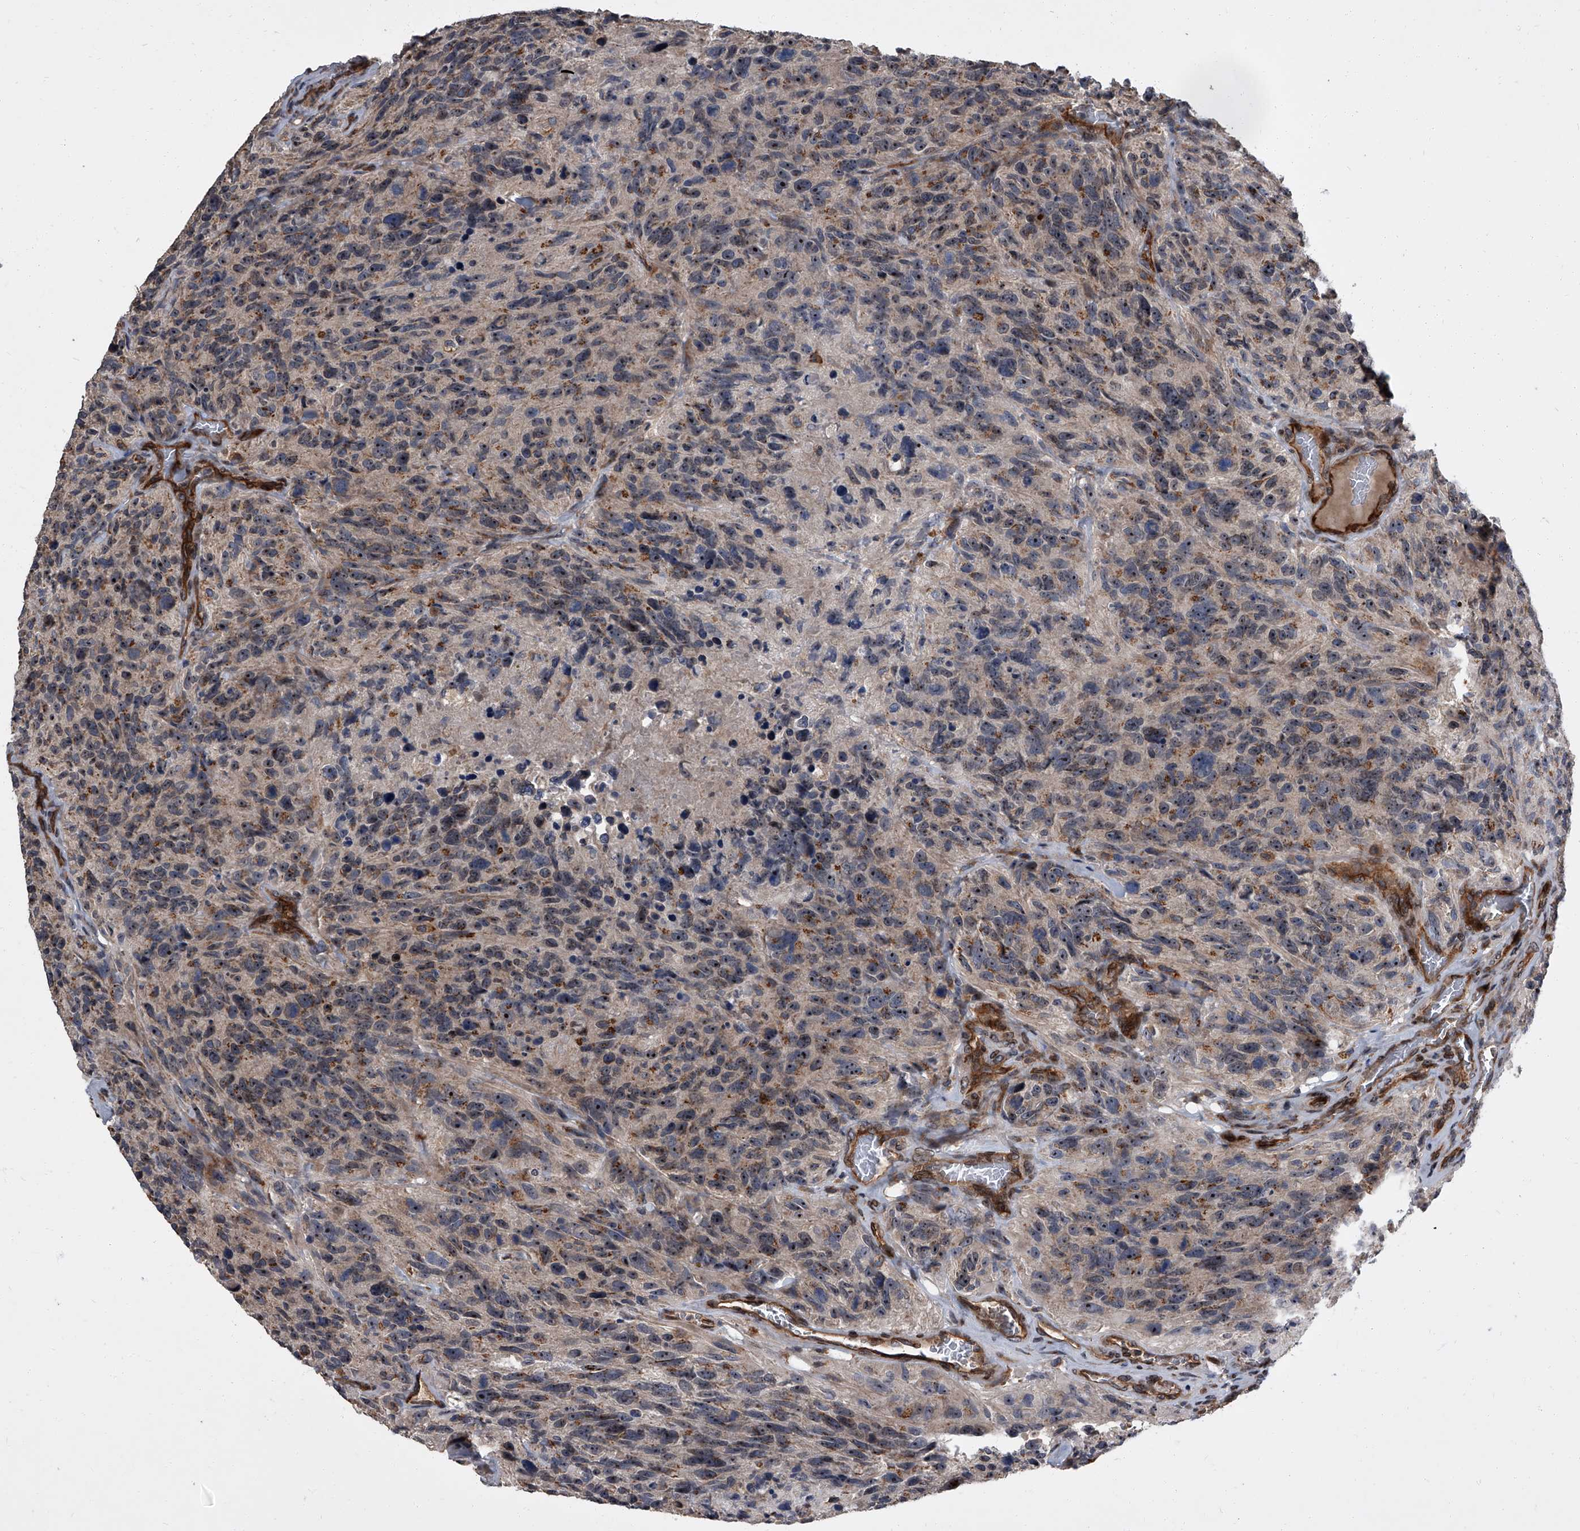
{"staining": {"intensity": "negative", "quantity": "none", "location": "none"}, "tissue": "glioma", "cell_type": "Tumor cells", "image_type": "cancer", "snomed": [{"axis": "morphology", "description": "Glioma, malignant, High grade"}, {"axis": "topography", "description": "Brain"}], "caption": "There is no significant staining in tumor cells of malignant high-grade glioma.", "gene": "LRRC8C", "patient": {"sex": "male", "age": 69}}